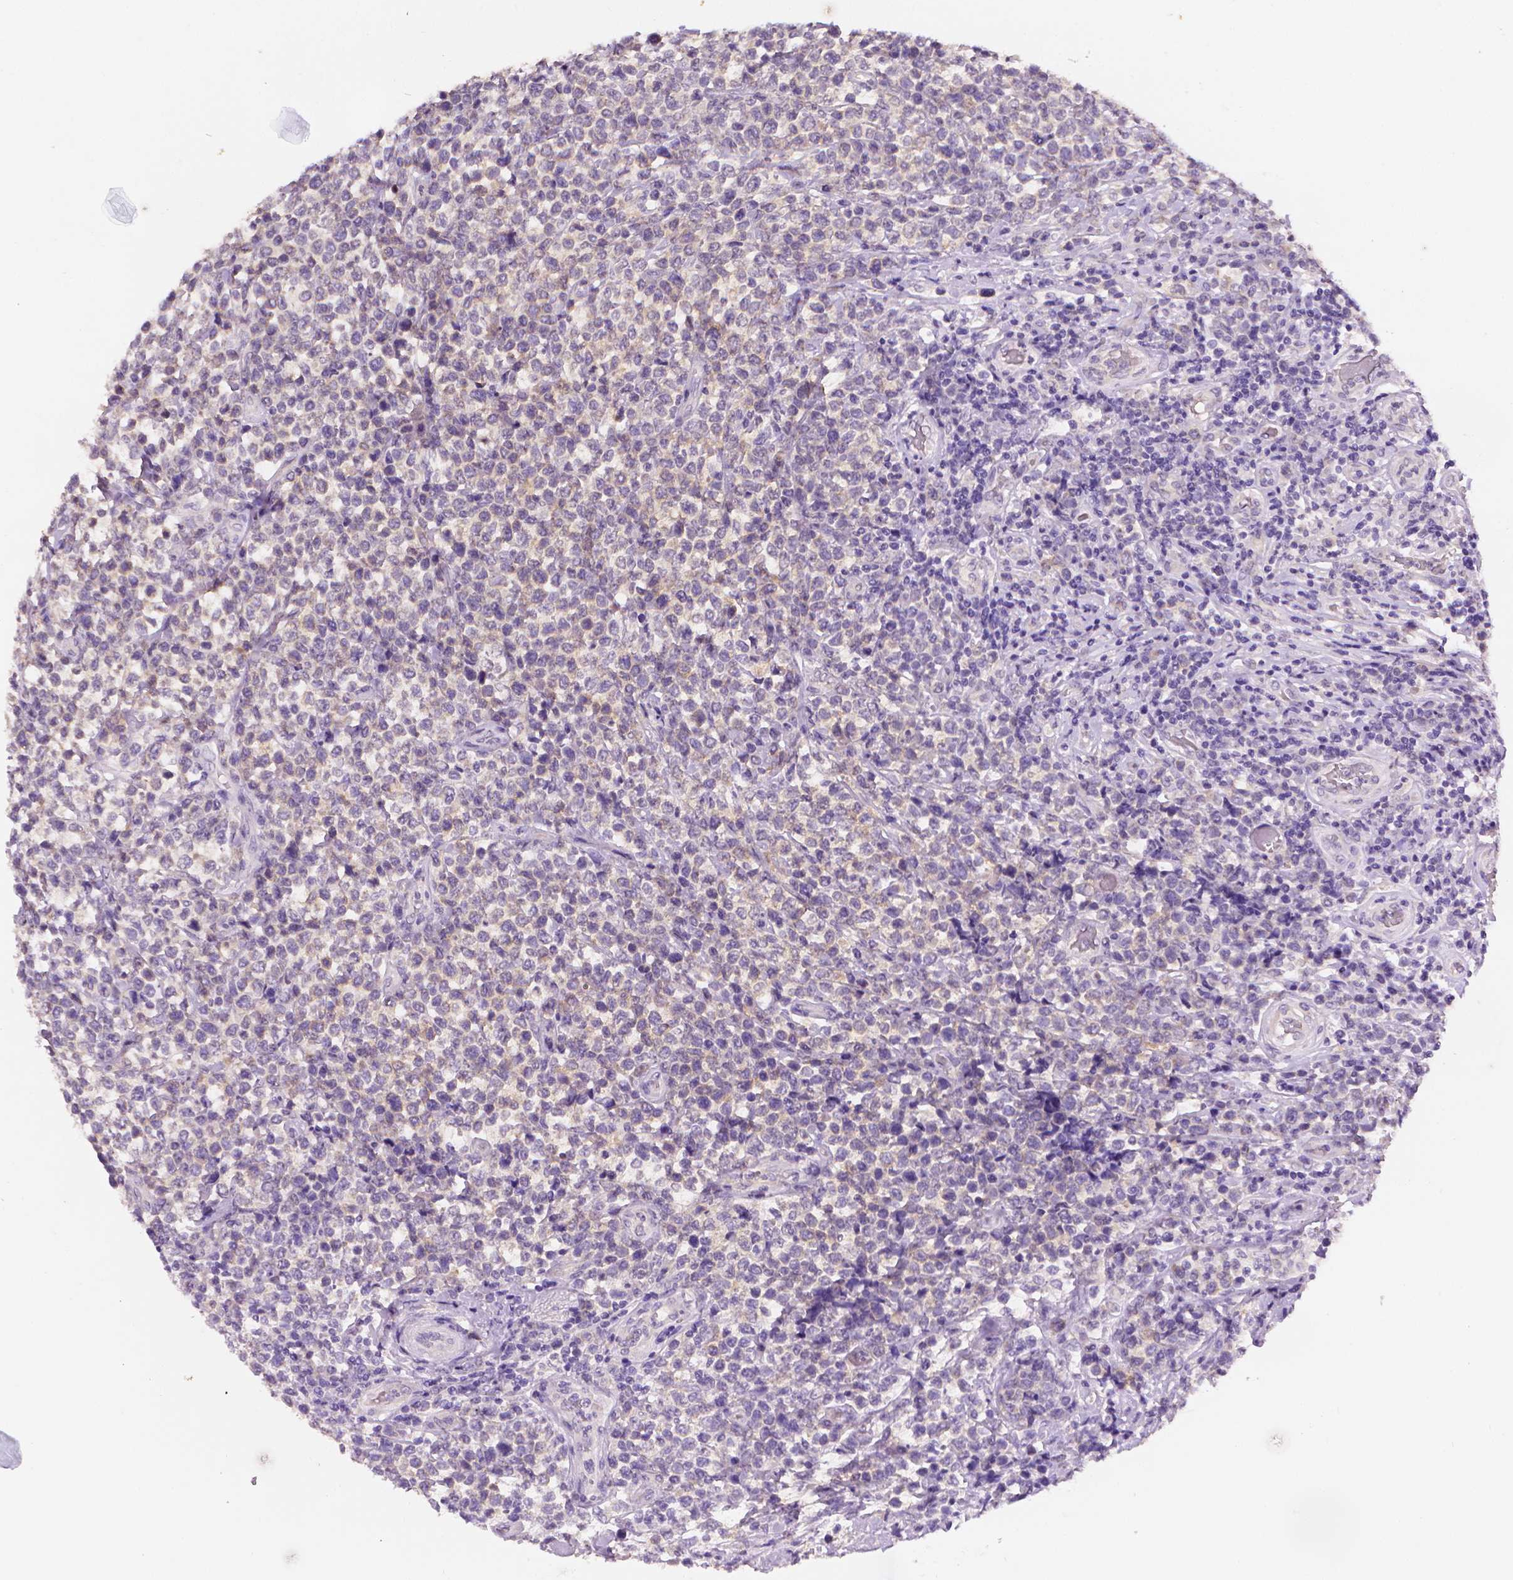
{"staining": {"intensity": "negative", "quantity": "none", "location": "none"}, "tissue": "lymphoma", "cell_type": "Tumor cells", "image_type": "cancer", "snomed": [{"axis": "morphology", "description": "Malignant lymphoma, non-Hodgkin's type, High grade"}, {"axis": "topography", "description": "Soft tissue"}], "caption": "Lymphoma stained for a protein using immunohistochemistry (IHC) reveals no positivity tumor cells.", "gene": "FASN", "patient": {"sex": "female", "age": 56}}